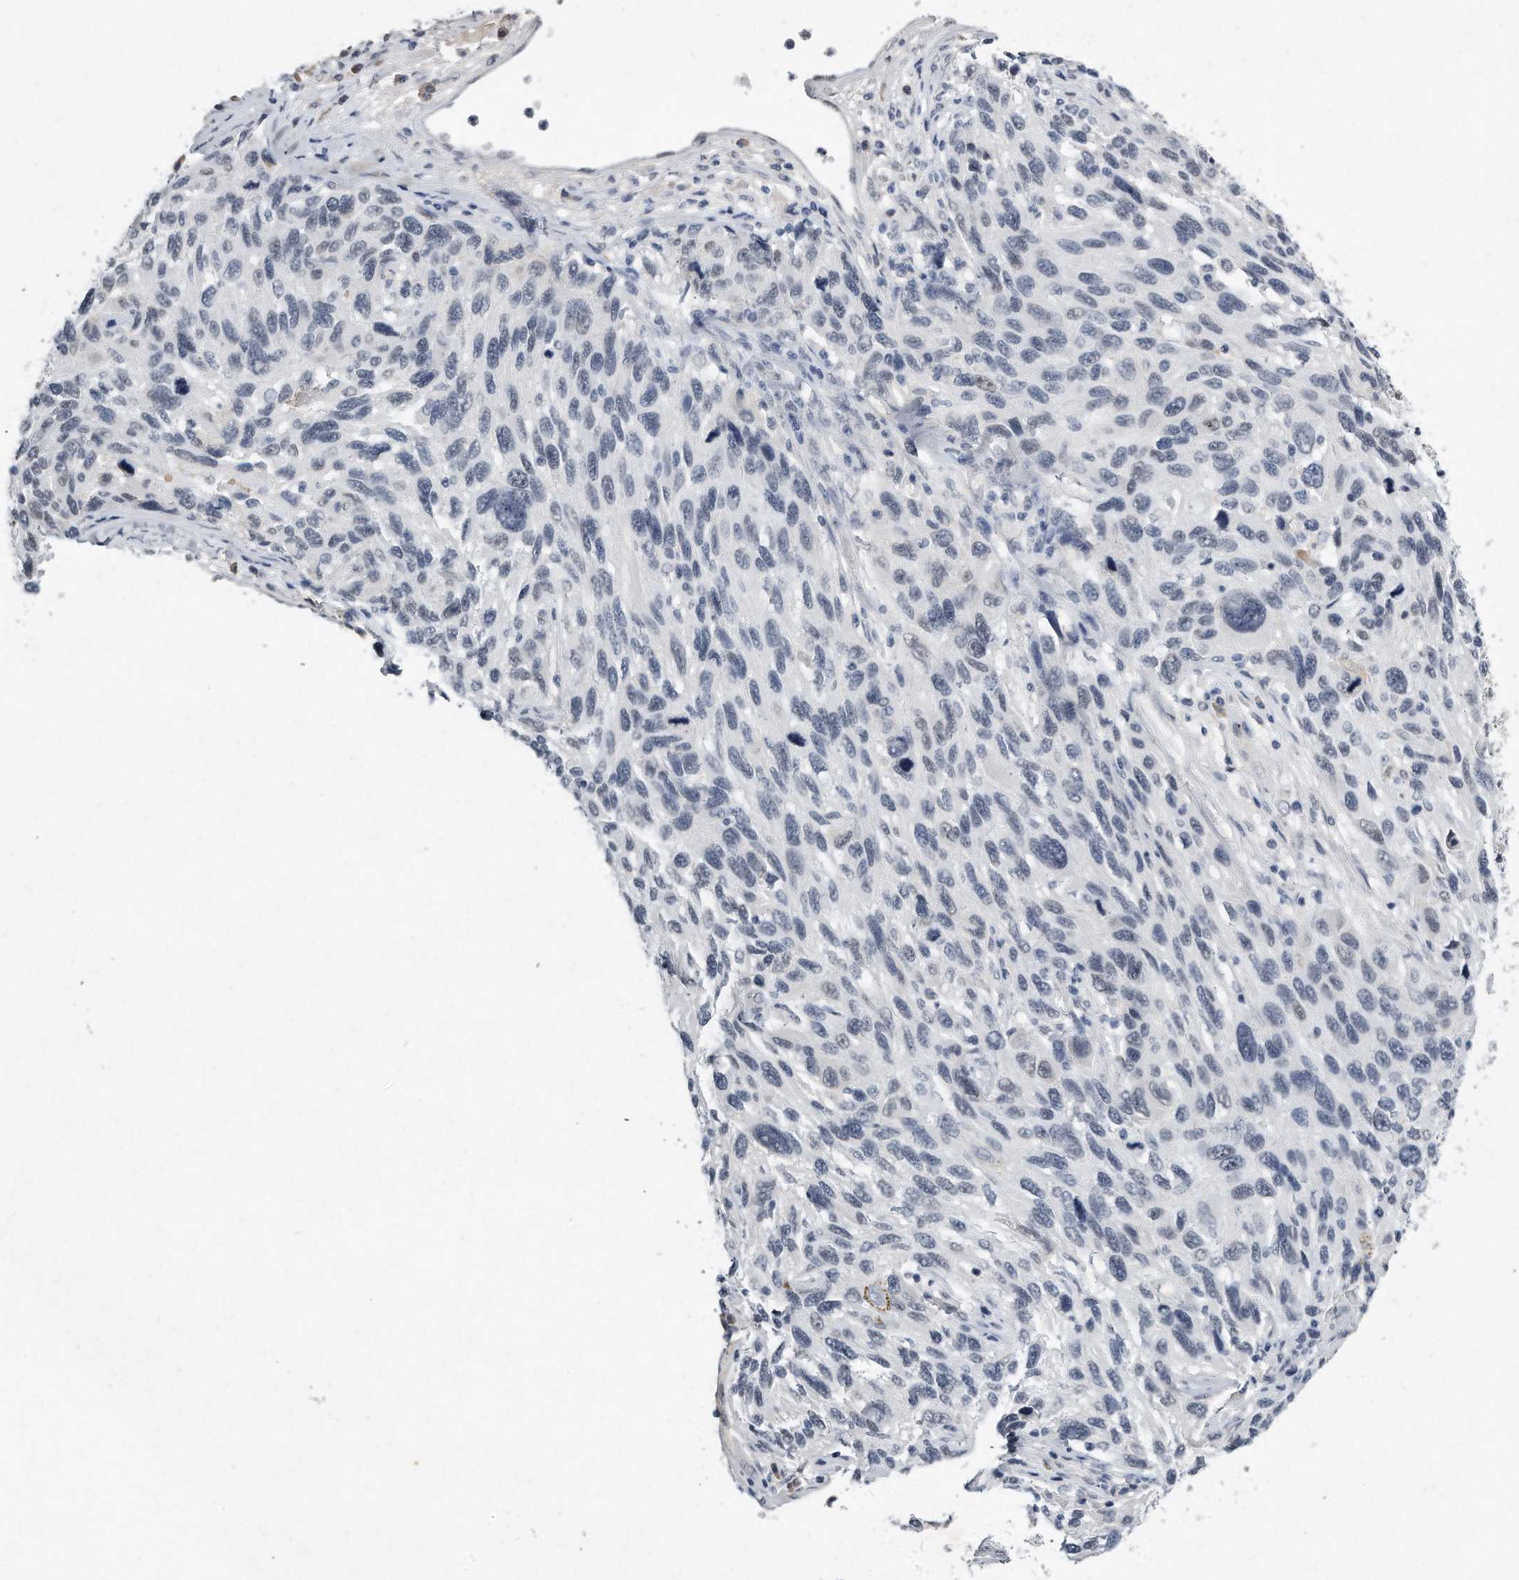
{"staining": {"intensity": "negative", "quantity": "none", "location": "none"}, "tissue": "melanoma", "cell_type": "Tumor cells", "image_type": "cancer", "snomed": [{"axis": "morphology", "description": "Malignant melanoma, NOS"}, {"axis": "topography", "description": "Skin"}], "caption": "Tumor cells are negative for brown protein staining in malignant melanoma.", "gene": "CTBP2", "patient": {"sex": "male", "age": 53}}